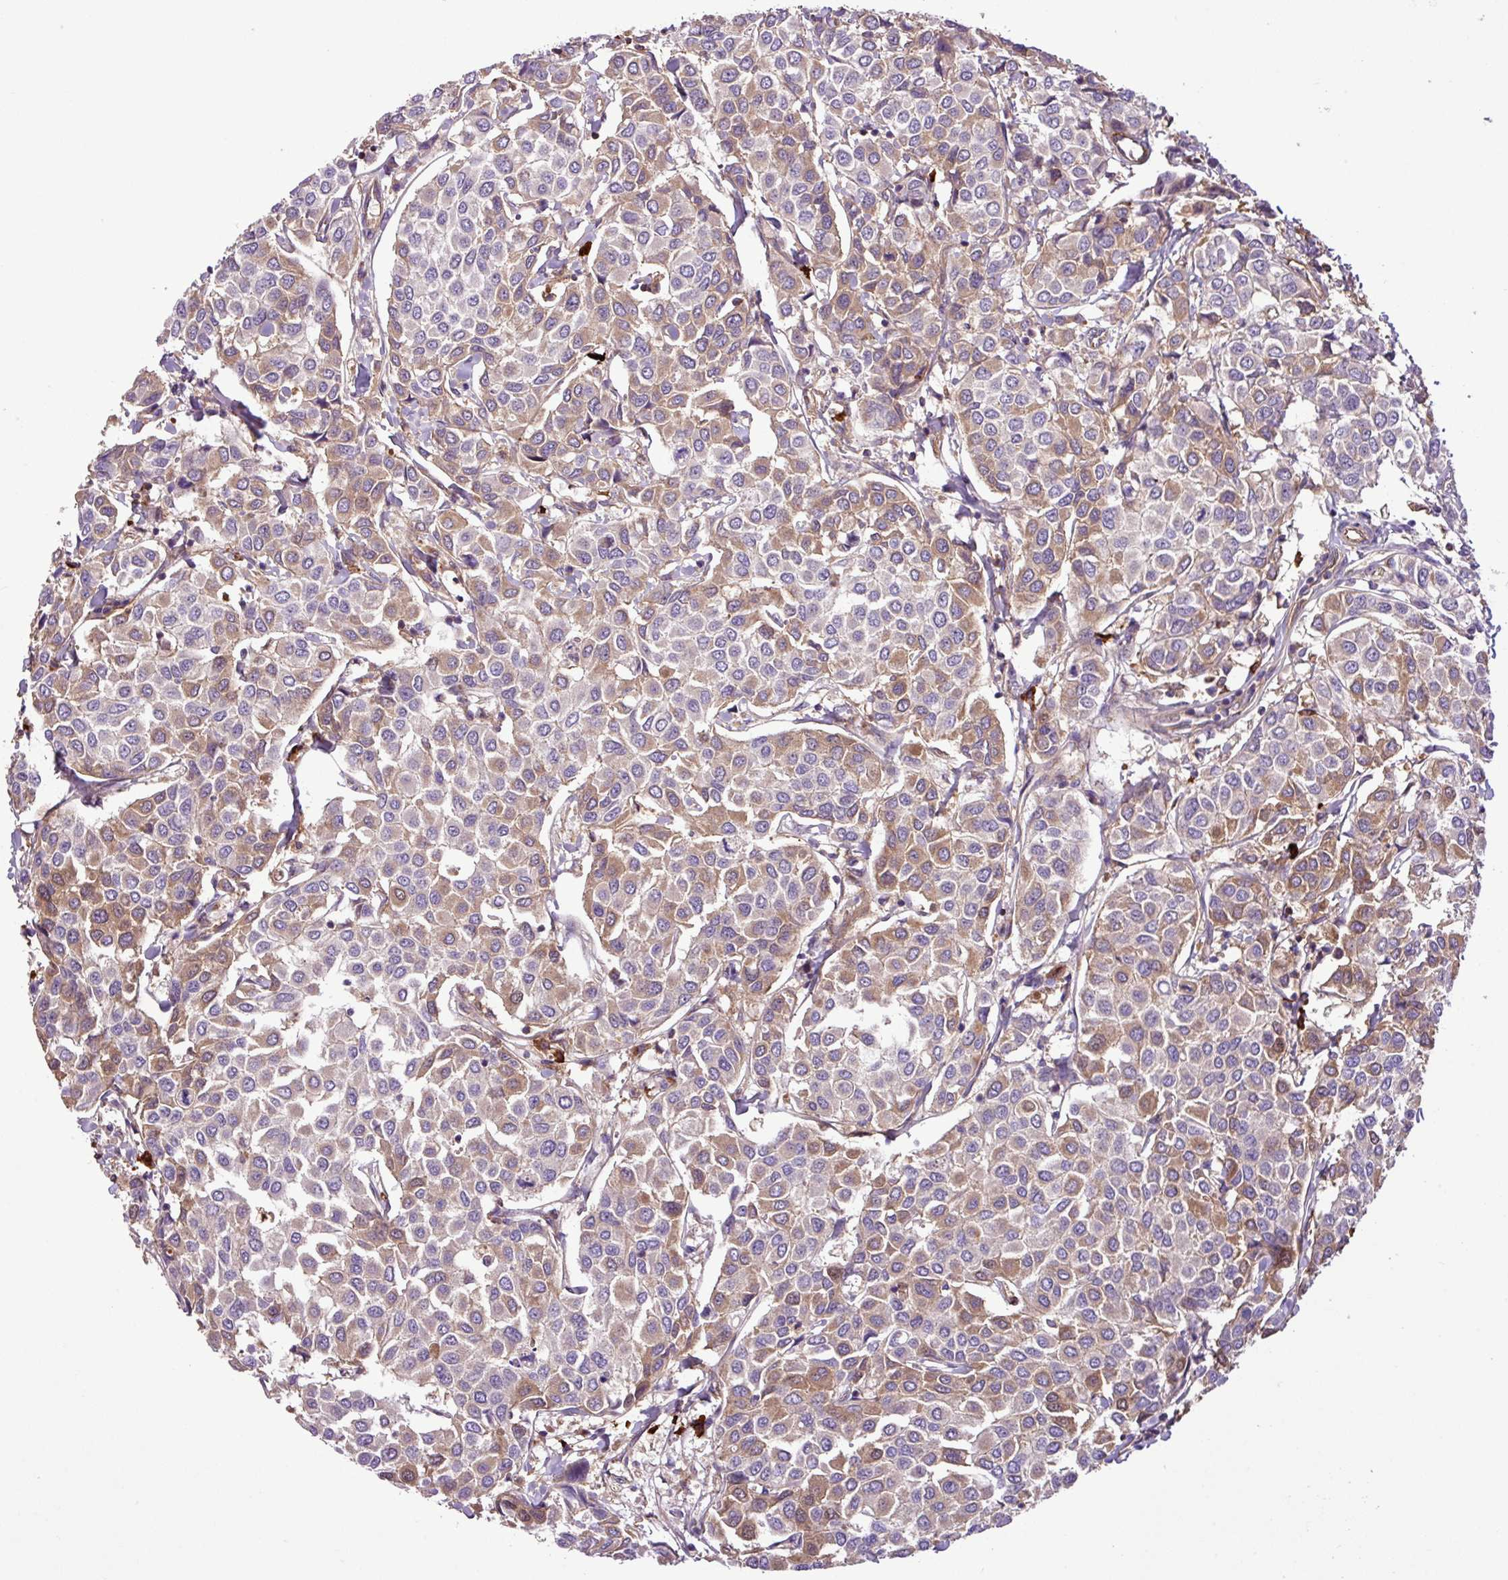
{"staining": {"intensity": "moderate", "quantity": "25%-75%", "location": "cytoplasmic/membranous"}, "tissue": "breast cancer", "cell_type": "Tumor cells", "image_type": "cancer", "snomed": [{"axis": "morphology", "description": "Duct carcinoma"}, {"axis": "topography", "description": "Breast"}], "caption": "A brown stain shows moderate cytoplasmic/membranous expression of a protein in human breast cancer (invasive ductal carcinoma) tumor cells. The staining is performed using DAB (3,3'-diaminobenzidine) brown chromogen to label protein expression. The nuclei are counter-stained blue using hematoxylin.", "gene": "ZNF266", "patient": {"sex": "female", "age": 55}}